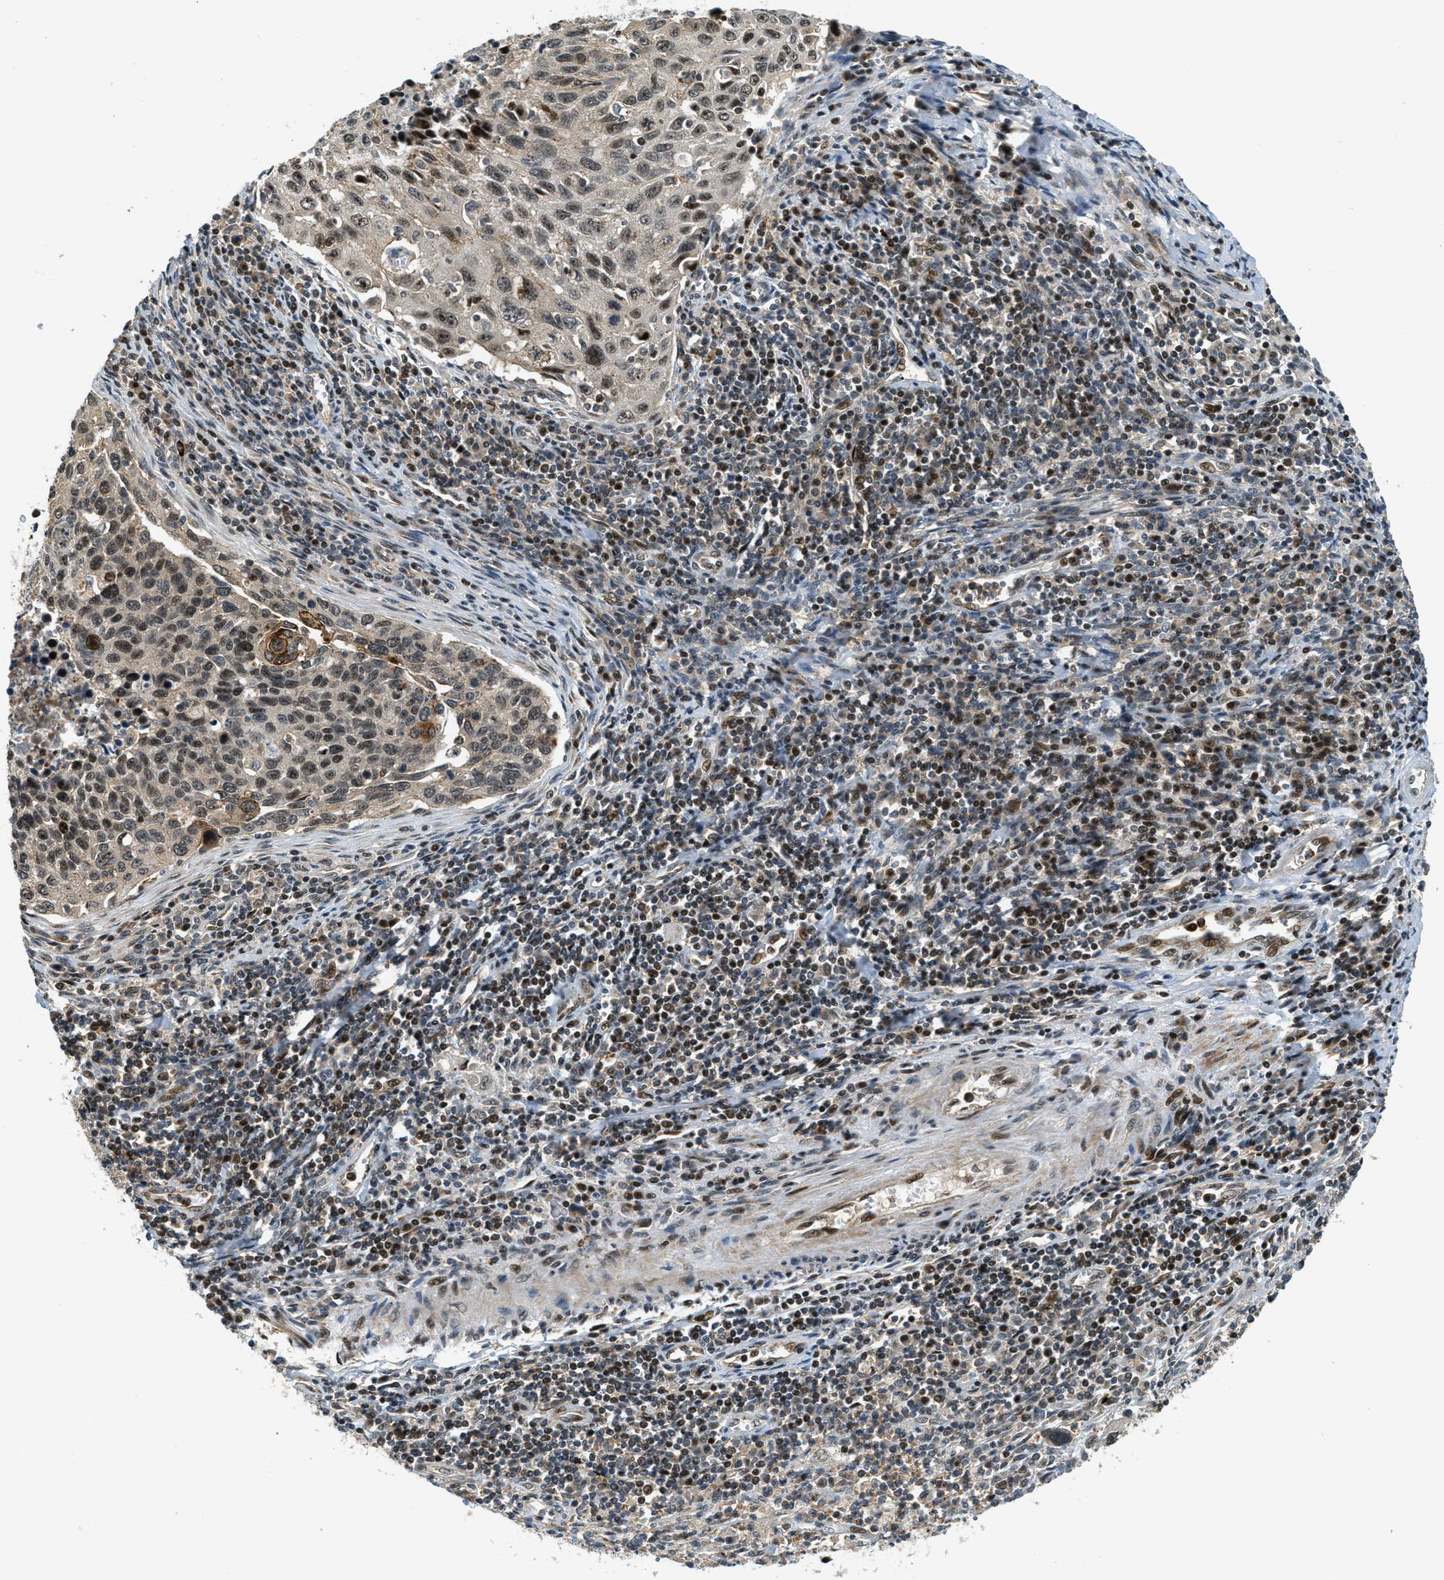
{"staining": {"intensity": "strong", "quantity": "<25%", "location": "cytoplasmic/membranous,nuclear"}, "tissue": "cervical cancer", "cell_type": "Tumor cells", "image_type": "cancer", "snomed": [{"axis": "morphology", "description": "Squamous cell carcinoma, NOS"}, {"axis": "topography", "description": "Cervix"}], "caption": "A medium amount of strong cytoplasmic/membranous and nuclear staining is present in about <25% of tumor cells in cervical squamous cell carcinoma tissue. (Brightfield microscopy of DAB IHC at high magnification).", "gene": "TRAPPC14", "patient": {"sex": "female", "age": 53}}